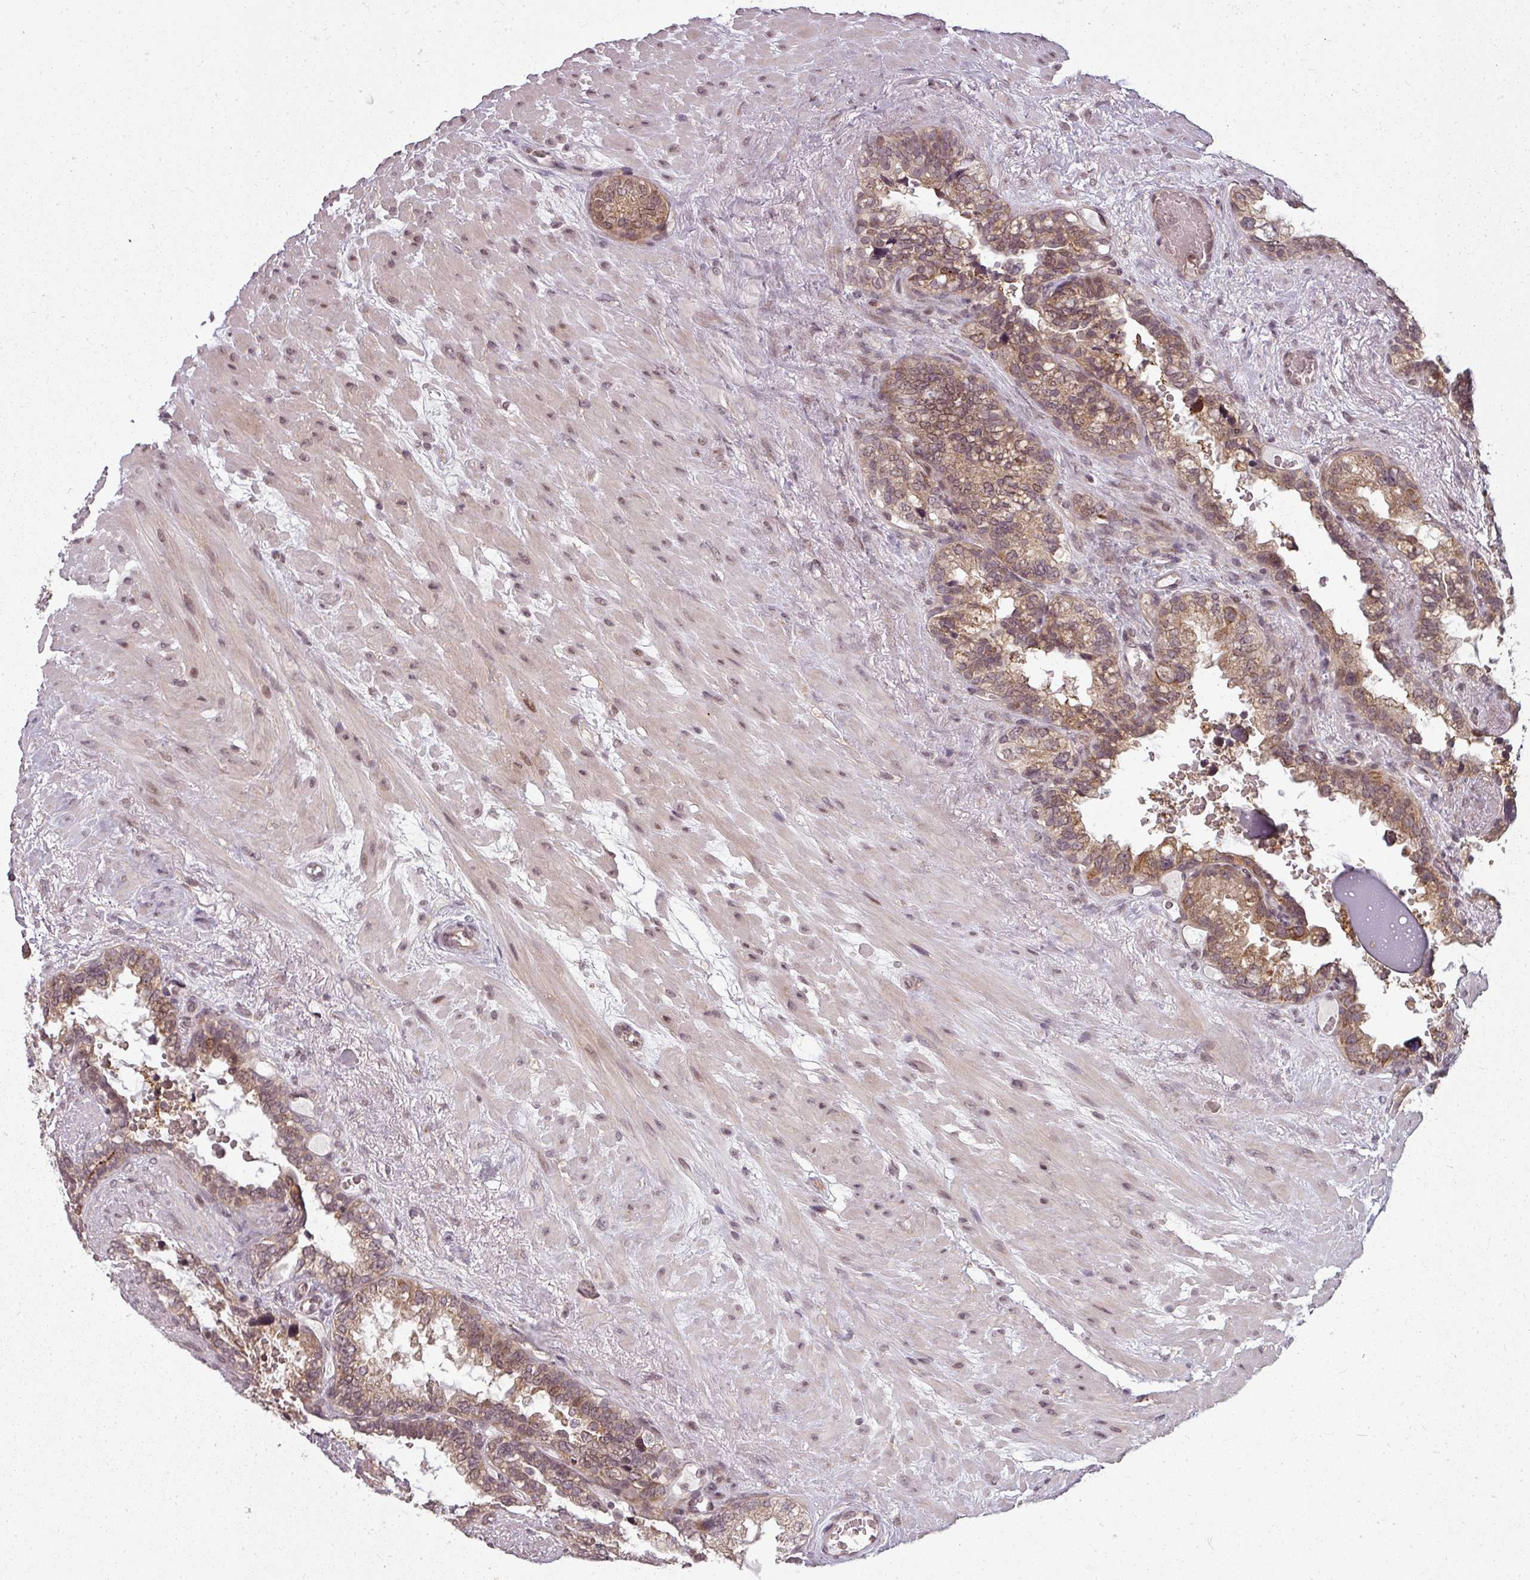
{"staining": {"intensity": "moderate", "quantity": ">75%", "location": "cytoplasmic/membranous"}, "tissue": "seminal vesicle", "cell_type": "Glandular cells", "image_type": "normal", "snomed": [{"axis": "morphology", "description": "Normal tissue, NOS"}, {"axis": "topography", "description": "Seminal veicle"}], "caption": "Seminal vesicle stained with DAB immunohistochemistry (IHC) reveals medium levels of moderate cytoplasmic/membranous expression in approximately >75% of glandular cells. (IHC, brightfield microscopy, high magnification).", "gene": "CLIC1", "patient": {"sex": "male", "age": 80}}